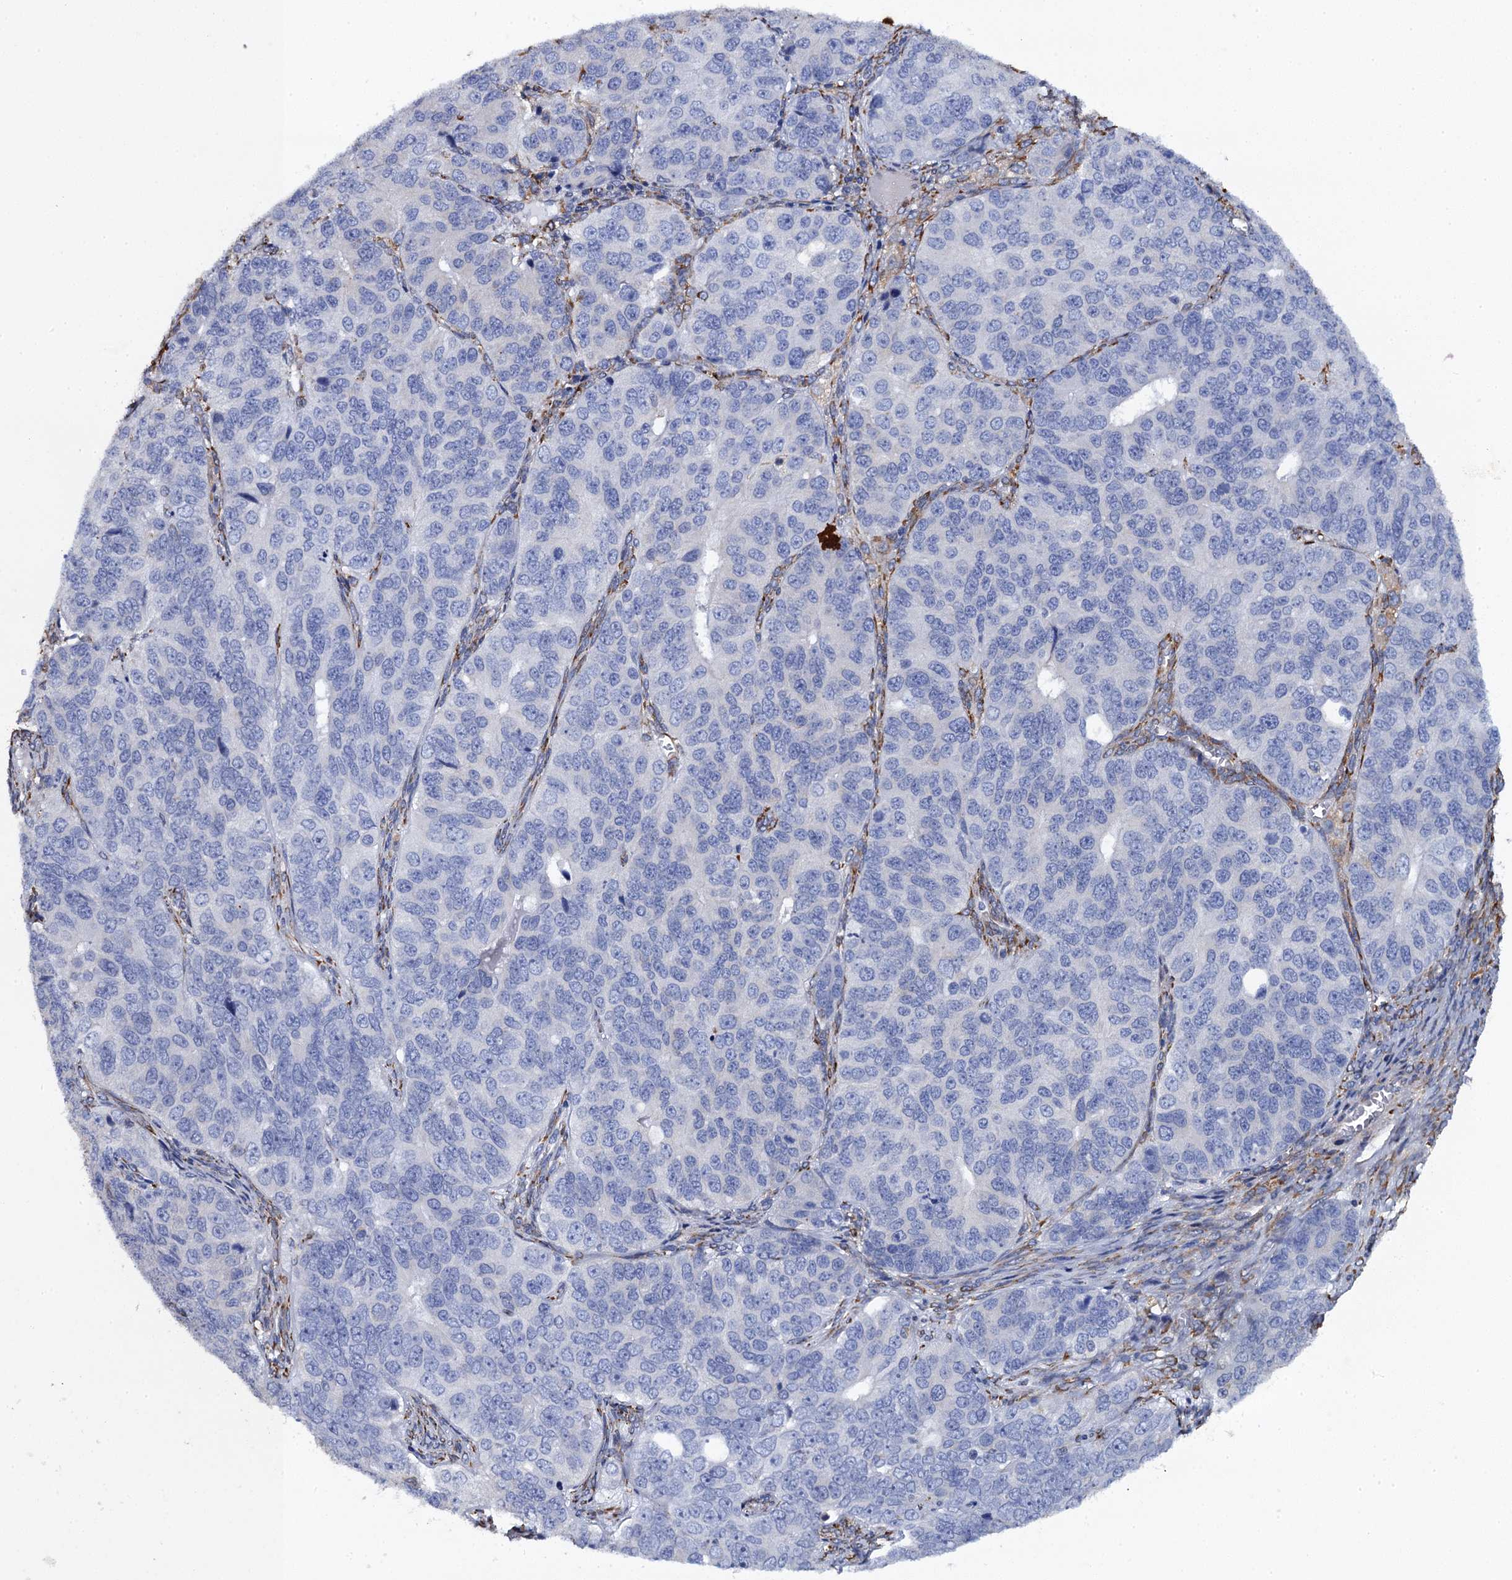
{"staining": {"intensity": "negative", "quantity": "none", "location": "none"}, "tissue": "ovarian cancer", "cell_type": "Tumor cells", "image_type": "cancer", "snomed": [{"axis": "morphology", "description": "Carcinoma, endometroid"}, {"axis": "topography", "description": "Ovary"}], "caption": "The micrograph demonstrates no significant staining in tumor cells of endometroid carcinoma (ovarian). Brightfield microscopy of IHC stained with DAB (brown) and hematoxylin (blue), captured at high magnification.", "gene": "POGLUT3", "patient": {"sex": "female", "age": 51}}